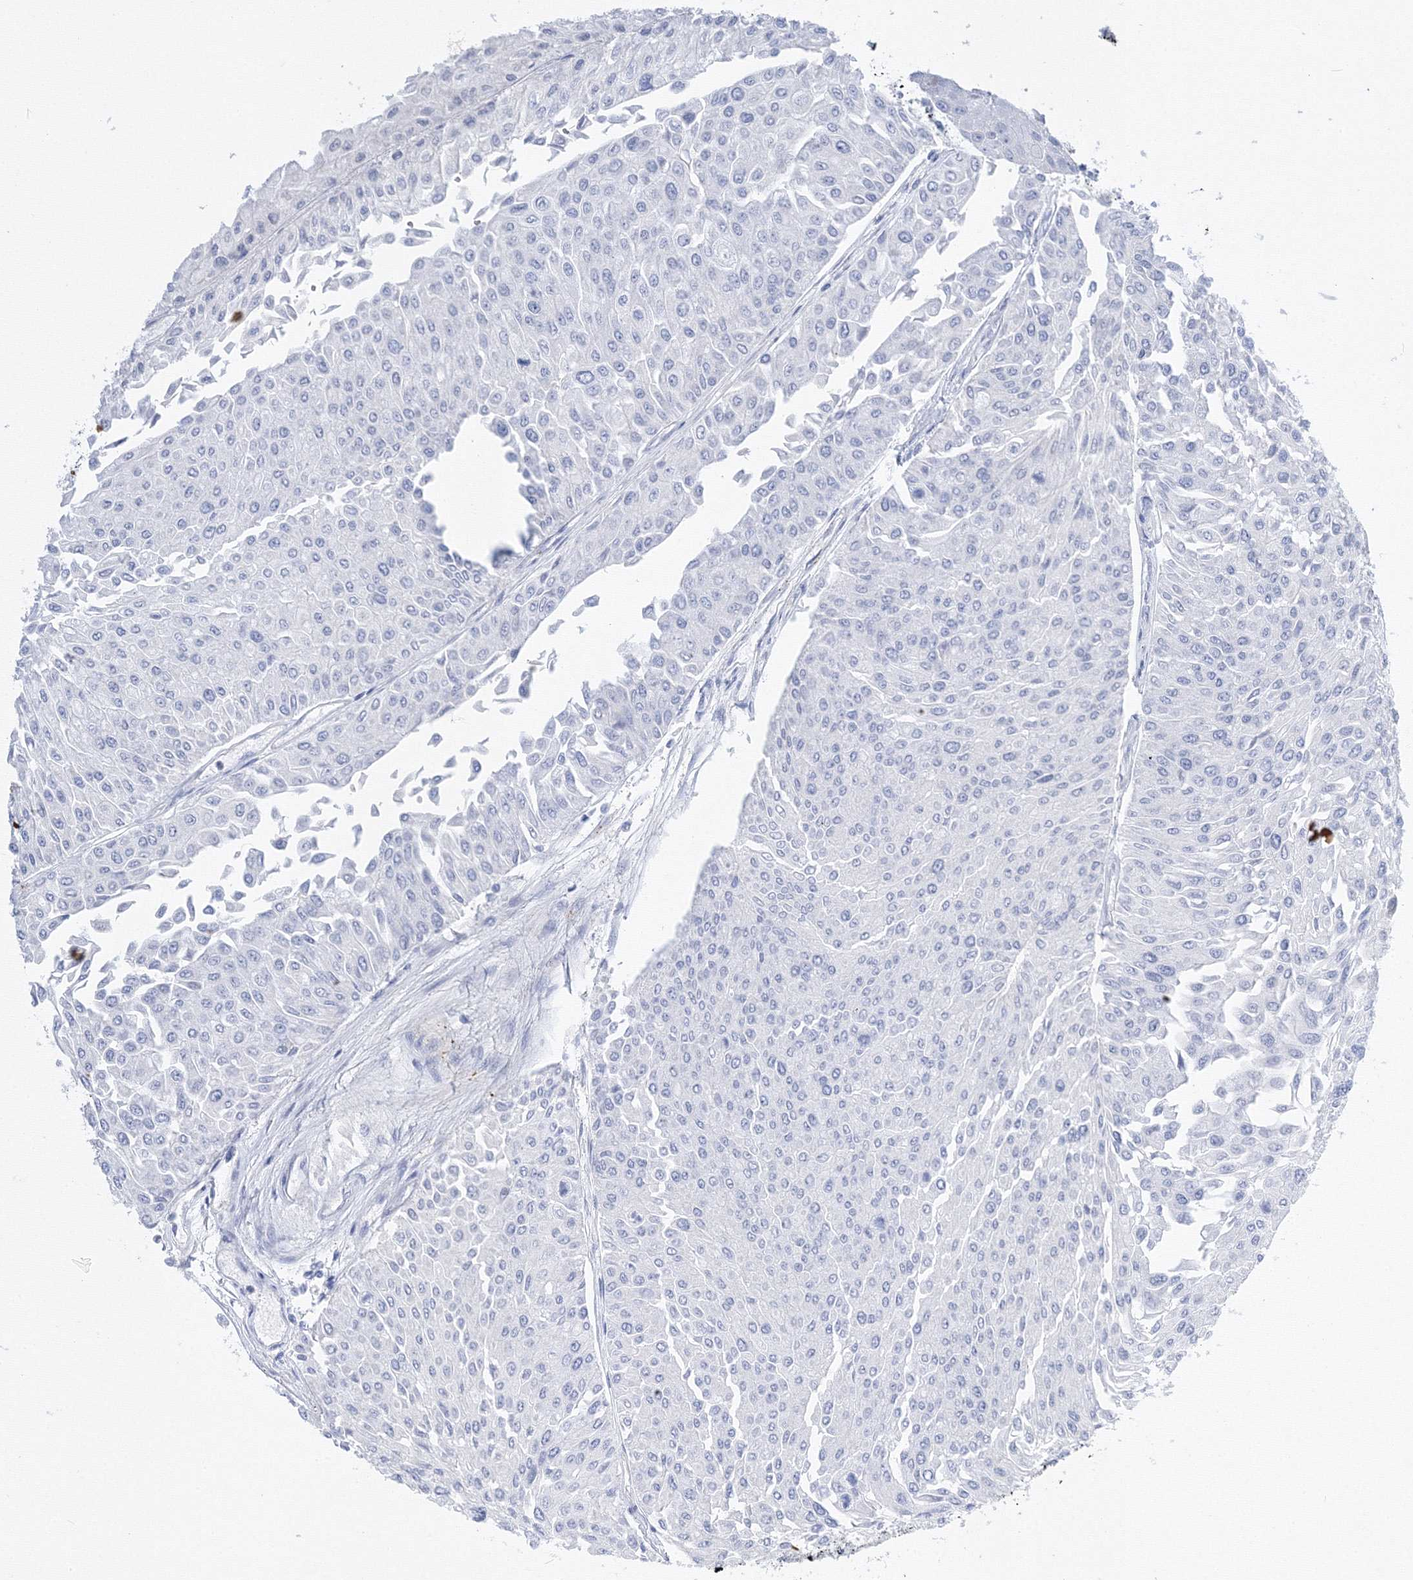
{"staining": {"intensity": "negative", "quantity": "none", "location": "none"}, "tissue": "urothelial cancer", "cell_type": "Tumor cells", "image_type": "cancer", "snomed": [{"axis": "morphology", "description": "Urothelial carcinoma, Low grade"}, {"axis": "topography", "description": "Urinary bladder"}], "caption": "Immunohistochemistry image of neoplastic tissue: low-grade urothelial carcinoma stained with DAB shows no significant protein expression in tumor cells.", "gene": "AASDH", "patient": {"sex": "male", "age": 67}}